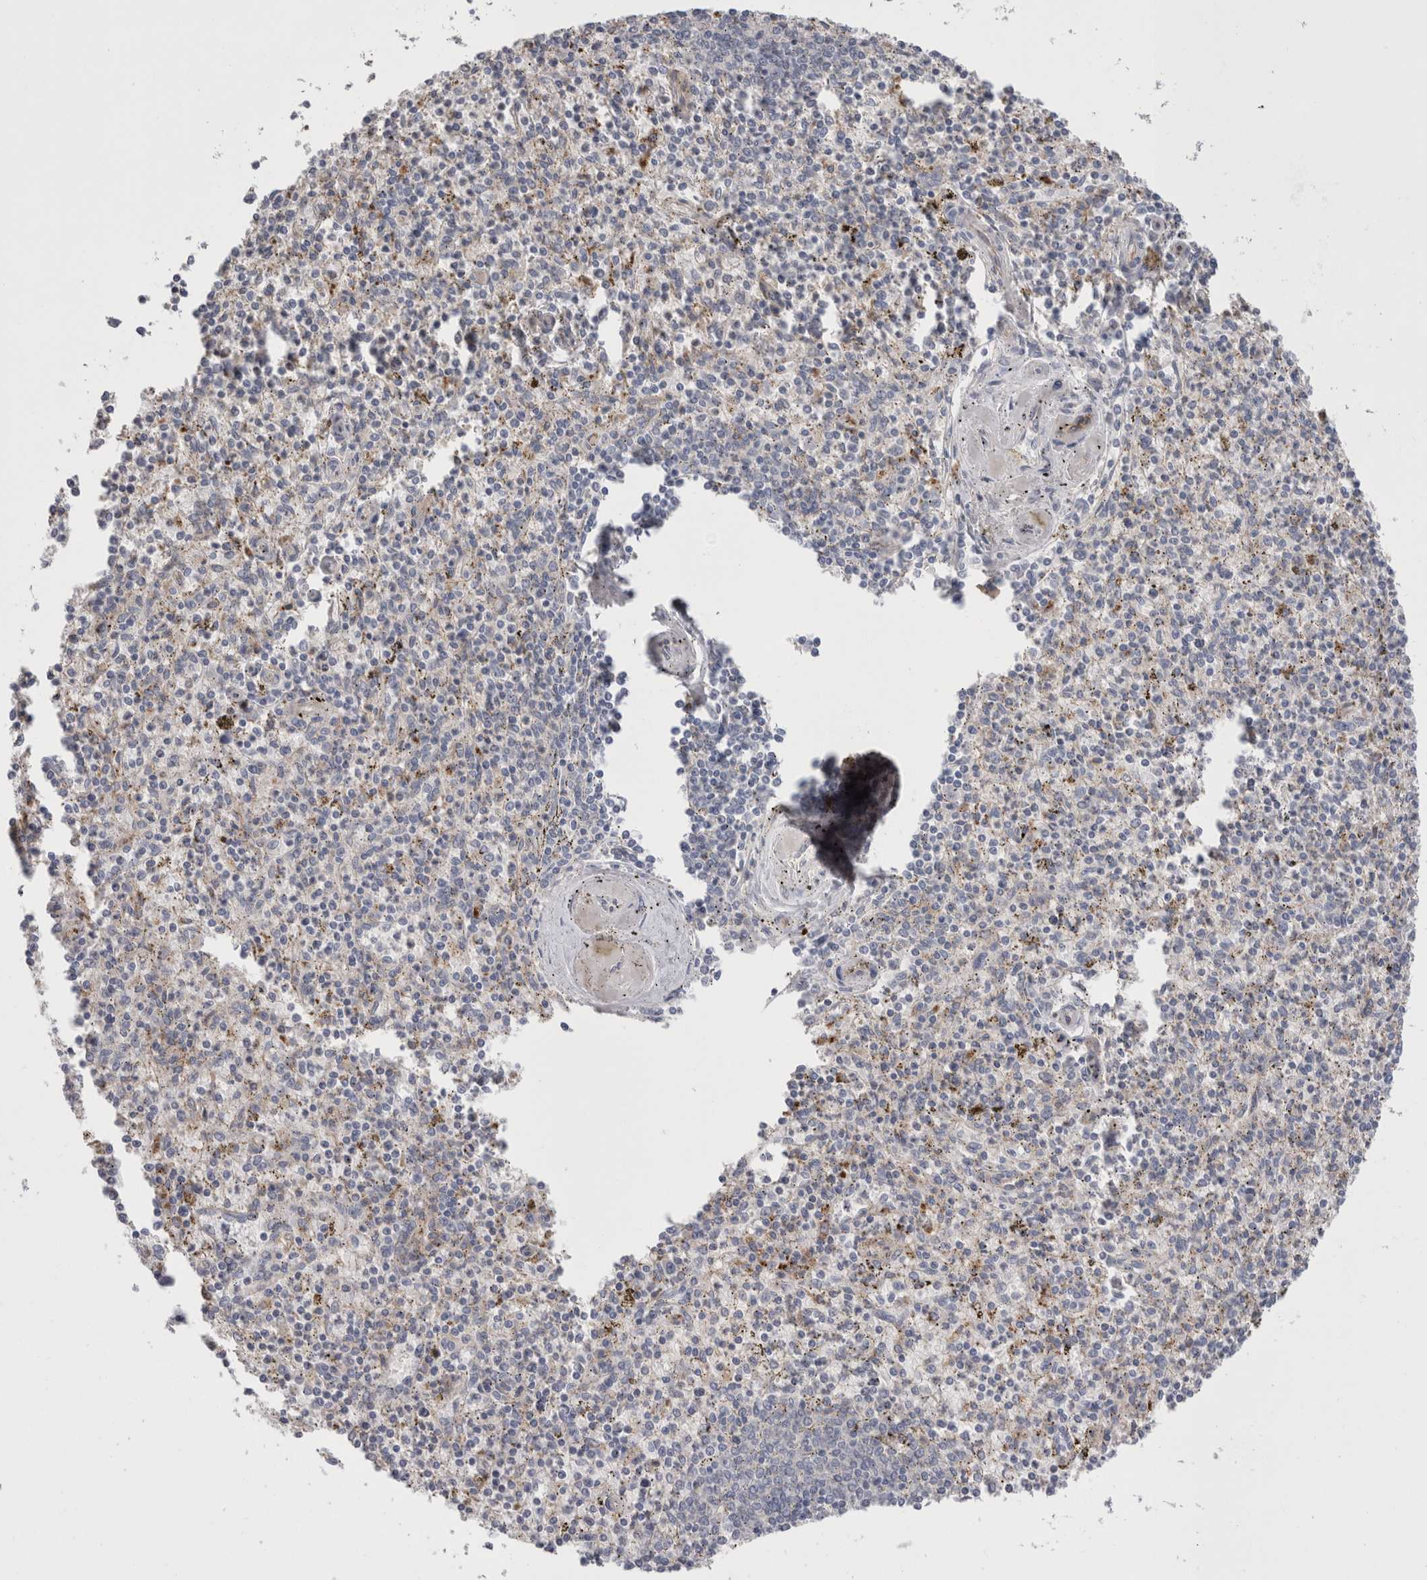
{"staining": {"intensity": "weak", "quantity": "<25%", "location": "cytoplasmic/membranous"}, "tissue": "spleen", "cell_type": "Cells in red pulp", "image_type": "normal", "snomed": [{"axis": "morphology", "description": "Normal tissue, NOS"}, {"axis": "topography", "description": "Spleen"}], "caption": "The image demonstrates no significant expression in cells in red pulp of spleen.", "gene": "EPDR1", "patient": {"sex": "male", "age": 72}}